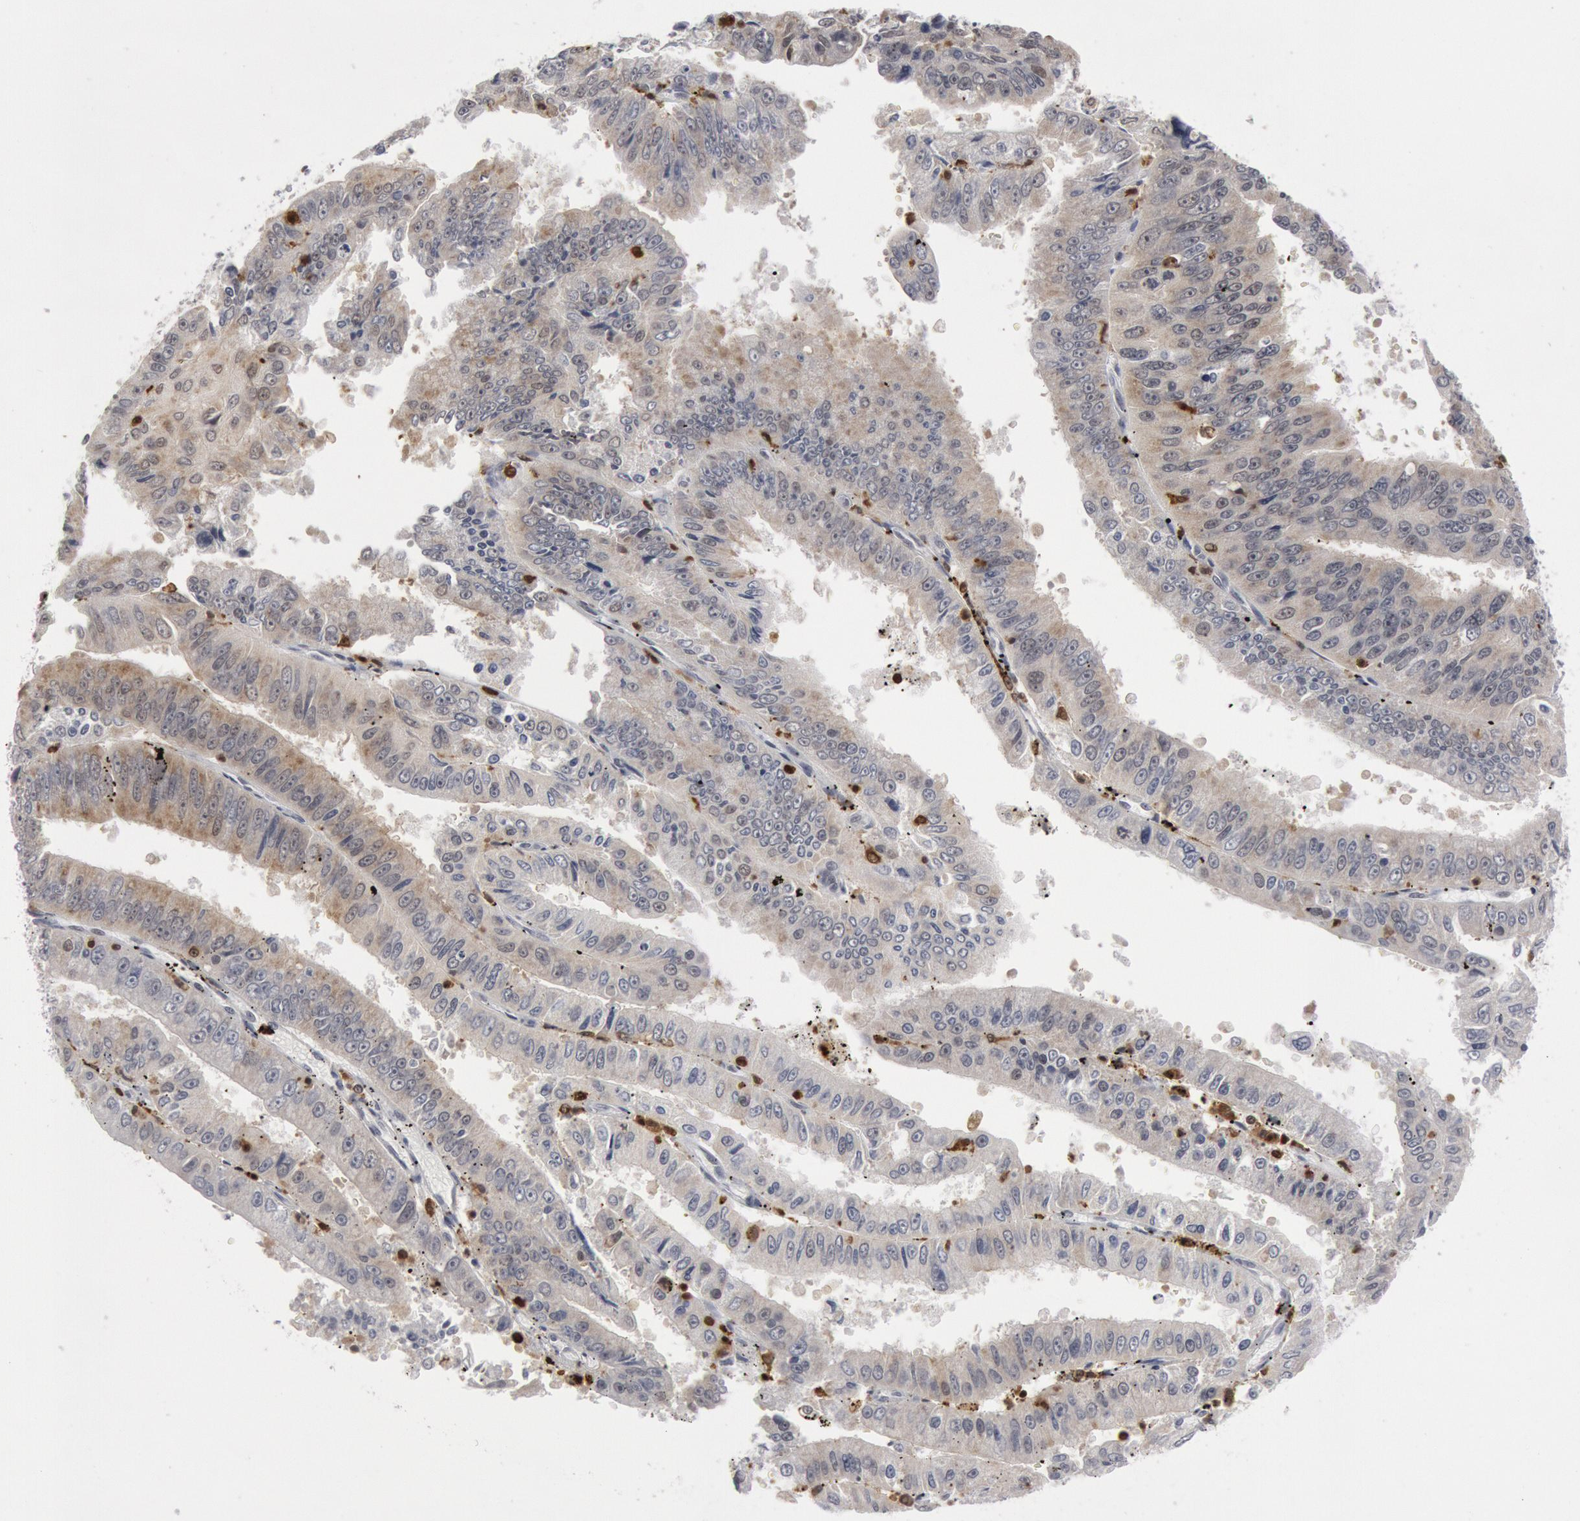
{"staining": {"intensity": "weak", "quantity": "25%-75%", "location": "cytoplasmic/membranous"}, "tissue": "endometrial cancer", "cell_type": "Tumor cells", "image_type": "cancer", "snomed": [{"axis": "morphology", "description": "Adenocarcinoma, NOS"}, {"axis": "topography", "description": "Endometrium"}], "caption": "A brown stain labels weak cytoplasmic/membranous staining of a protein in human adenocarcinoma (endometrial) tumor cells. (Brightfield microscopy of DAB IHC at high magnification).", "gene": "PTPN6", "patient": {"sex": "female", "age": 66}}